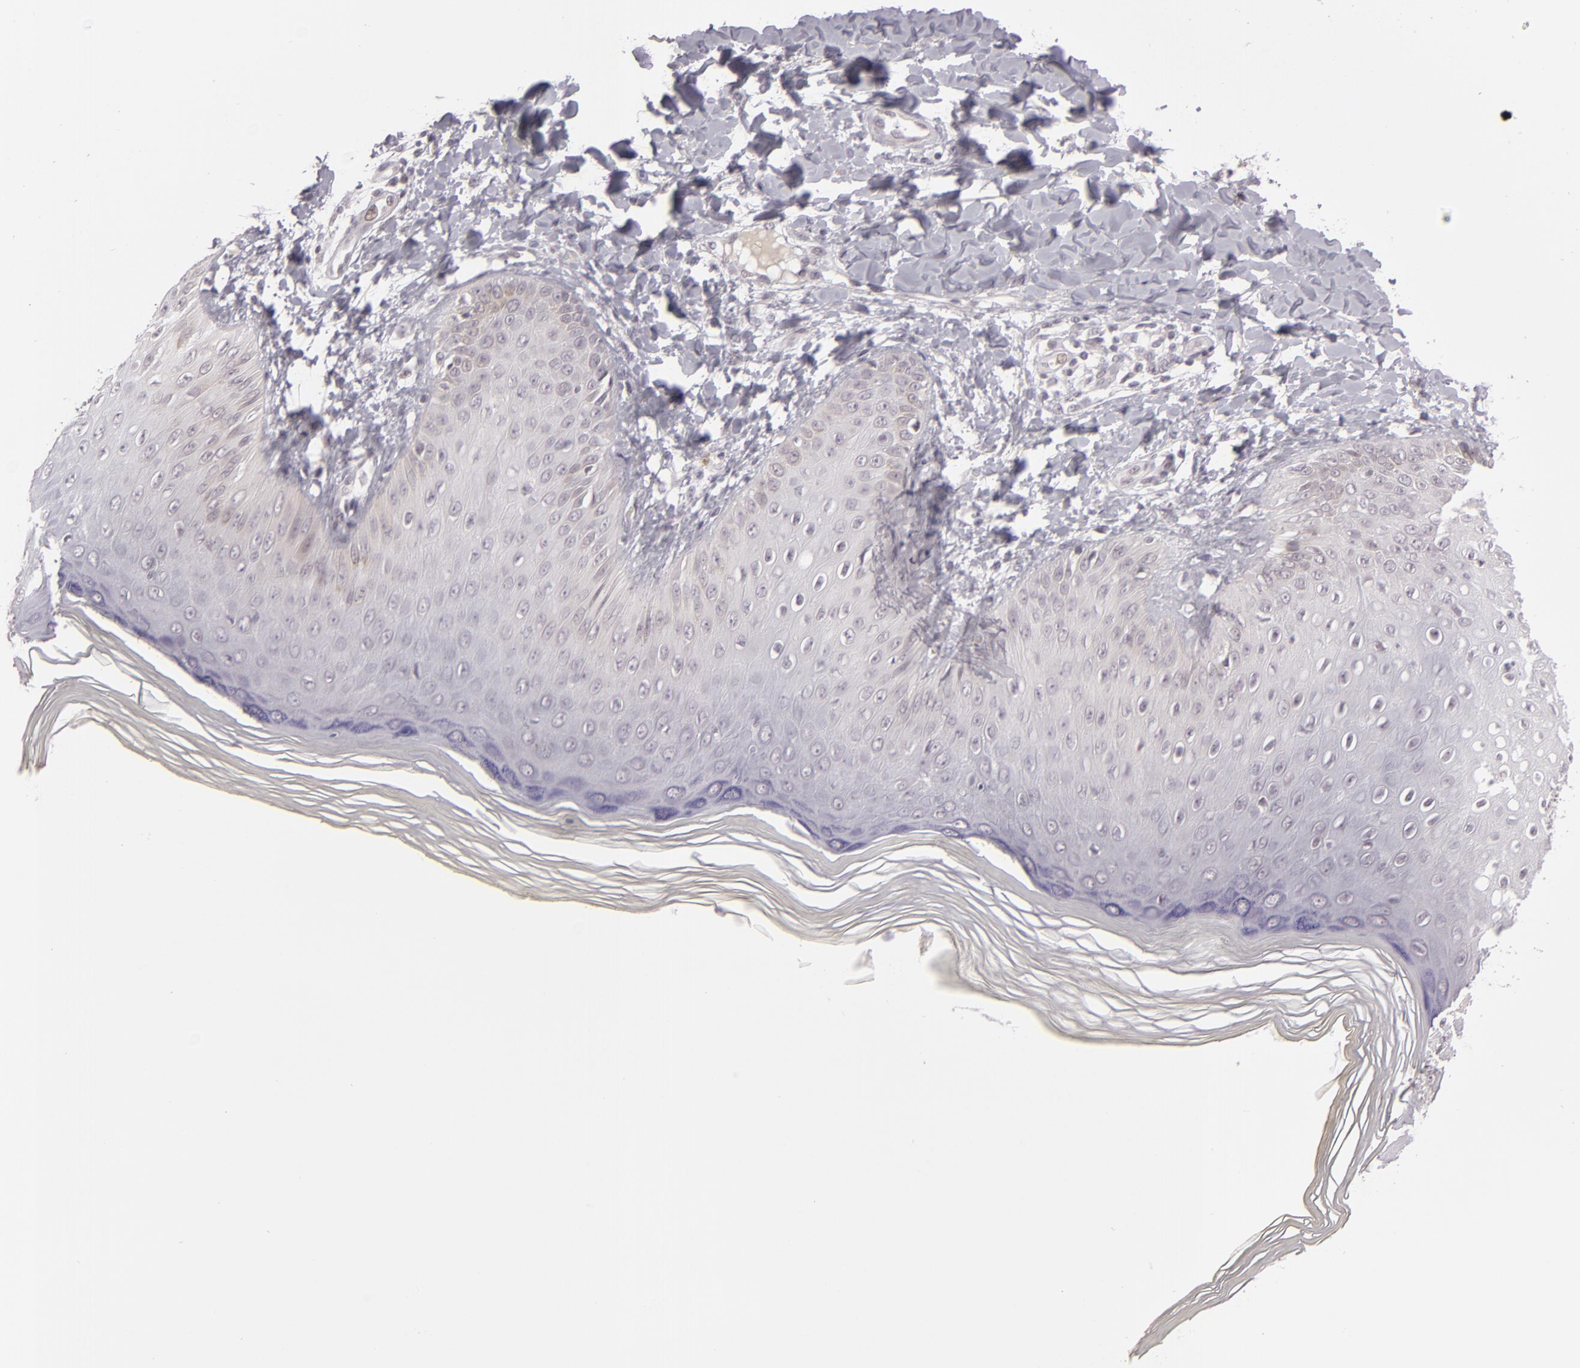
{"staining": {"intensity": "weak", "quantity": "<25%", "location": "nuclear"}, "tissue": "skin", "cell_type": "Epidermal cells", "image_type": "normal", "snomed": [{"axis": "morphology", "description": "Normal tissue, NOS"}, {"axis": "morphology", "description": "Inflammation, NOS"}, {"axis": "topography", "description": "Soft tissue"}, {"axis": "topography", "description": "Anal"}], "caption": "This is an immunohistochemistry (IHC) histopathology image of benign skin. There is no staining in epidermal cells.", "gene": "ZNF205", "patient": {"sex": "female", "age": 15}}